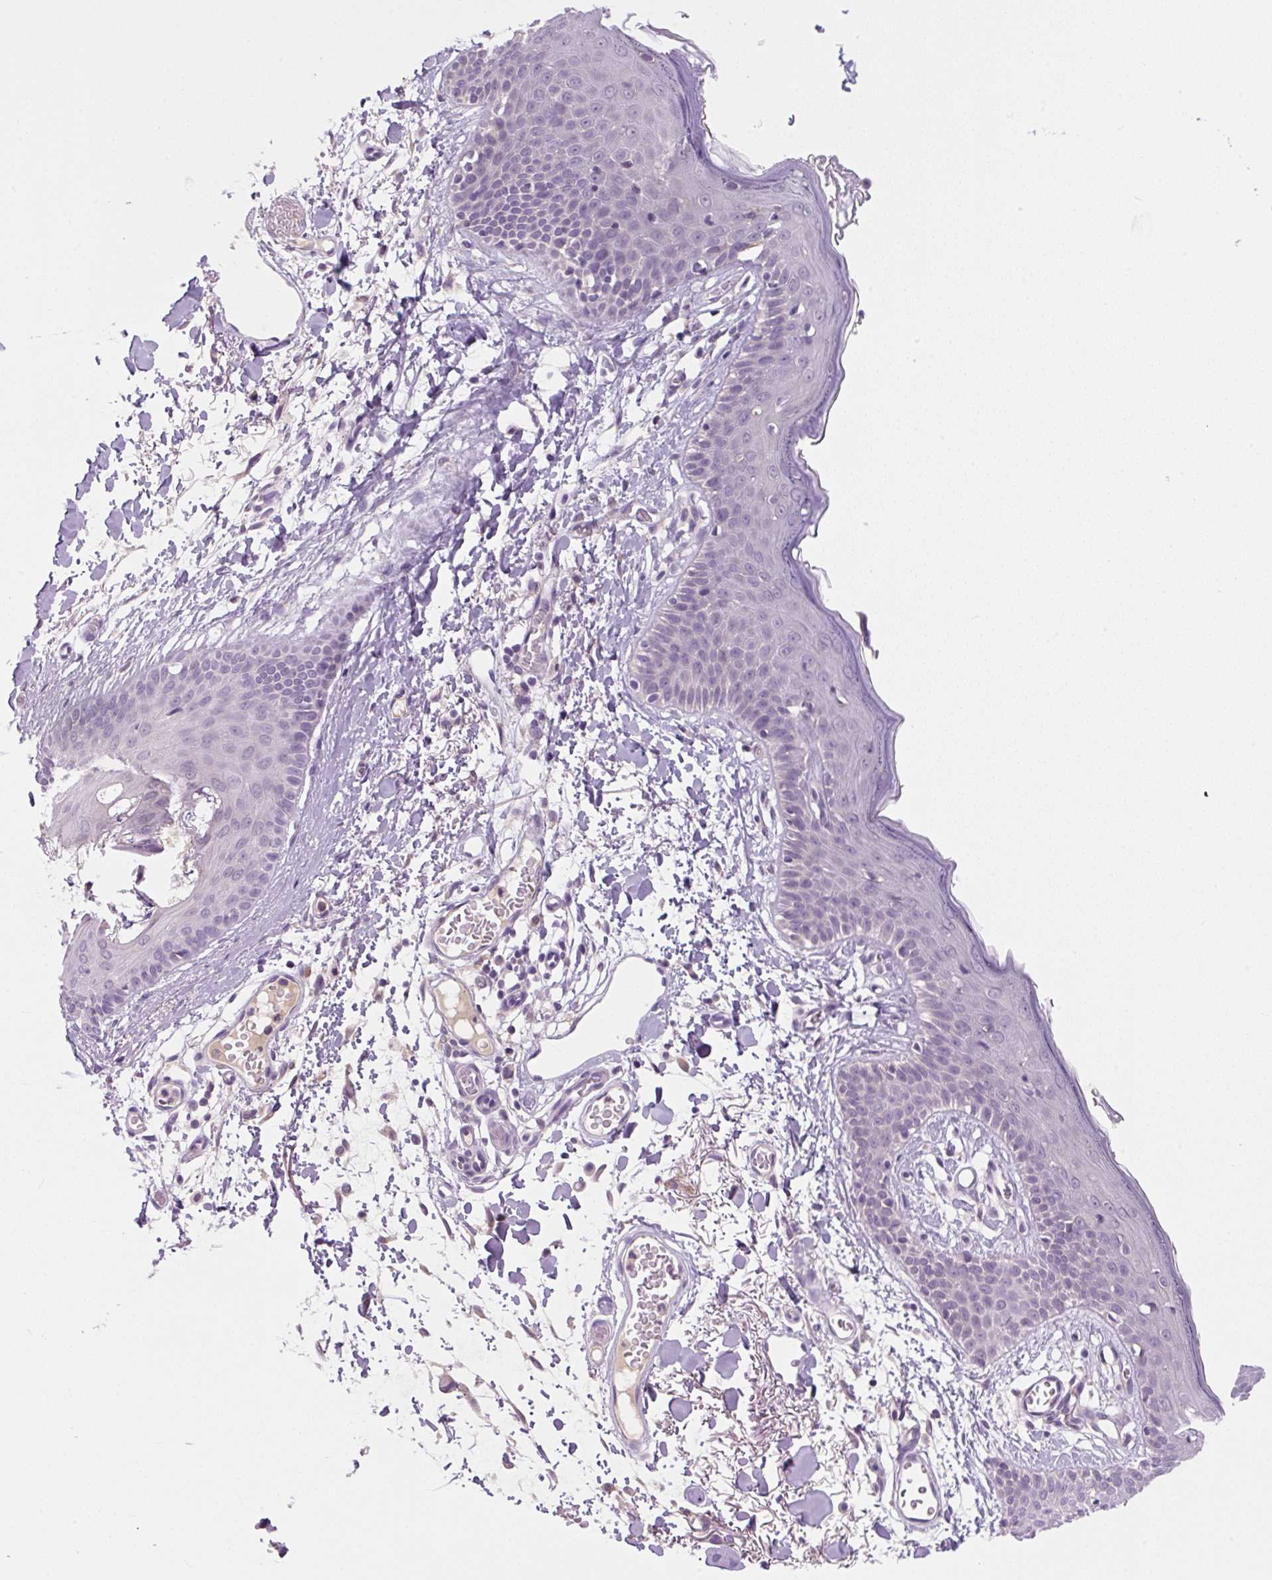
{"staining": {"intensity": "negative", "quantity": "none", "location": "none"}, "tissue": "skin", "cell_type": "Fibroblasts", "image_type": "normal", "snomed": [{"axis": "morphology", "description": "Normal tissue, NOS"}, {"axis": "topography", "description": "Skin"}], "caption": "The histopathology image demonstrates no staining of fibroblasts in benign skin.", "gene": "FZD5", "patient": {"sex": "male", "age": 79}}